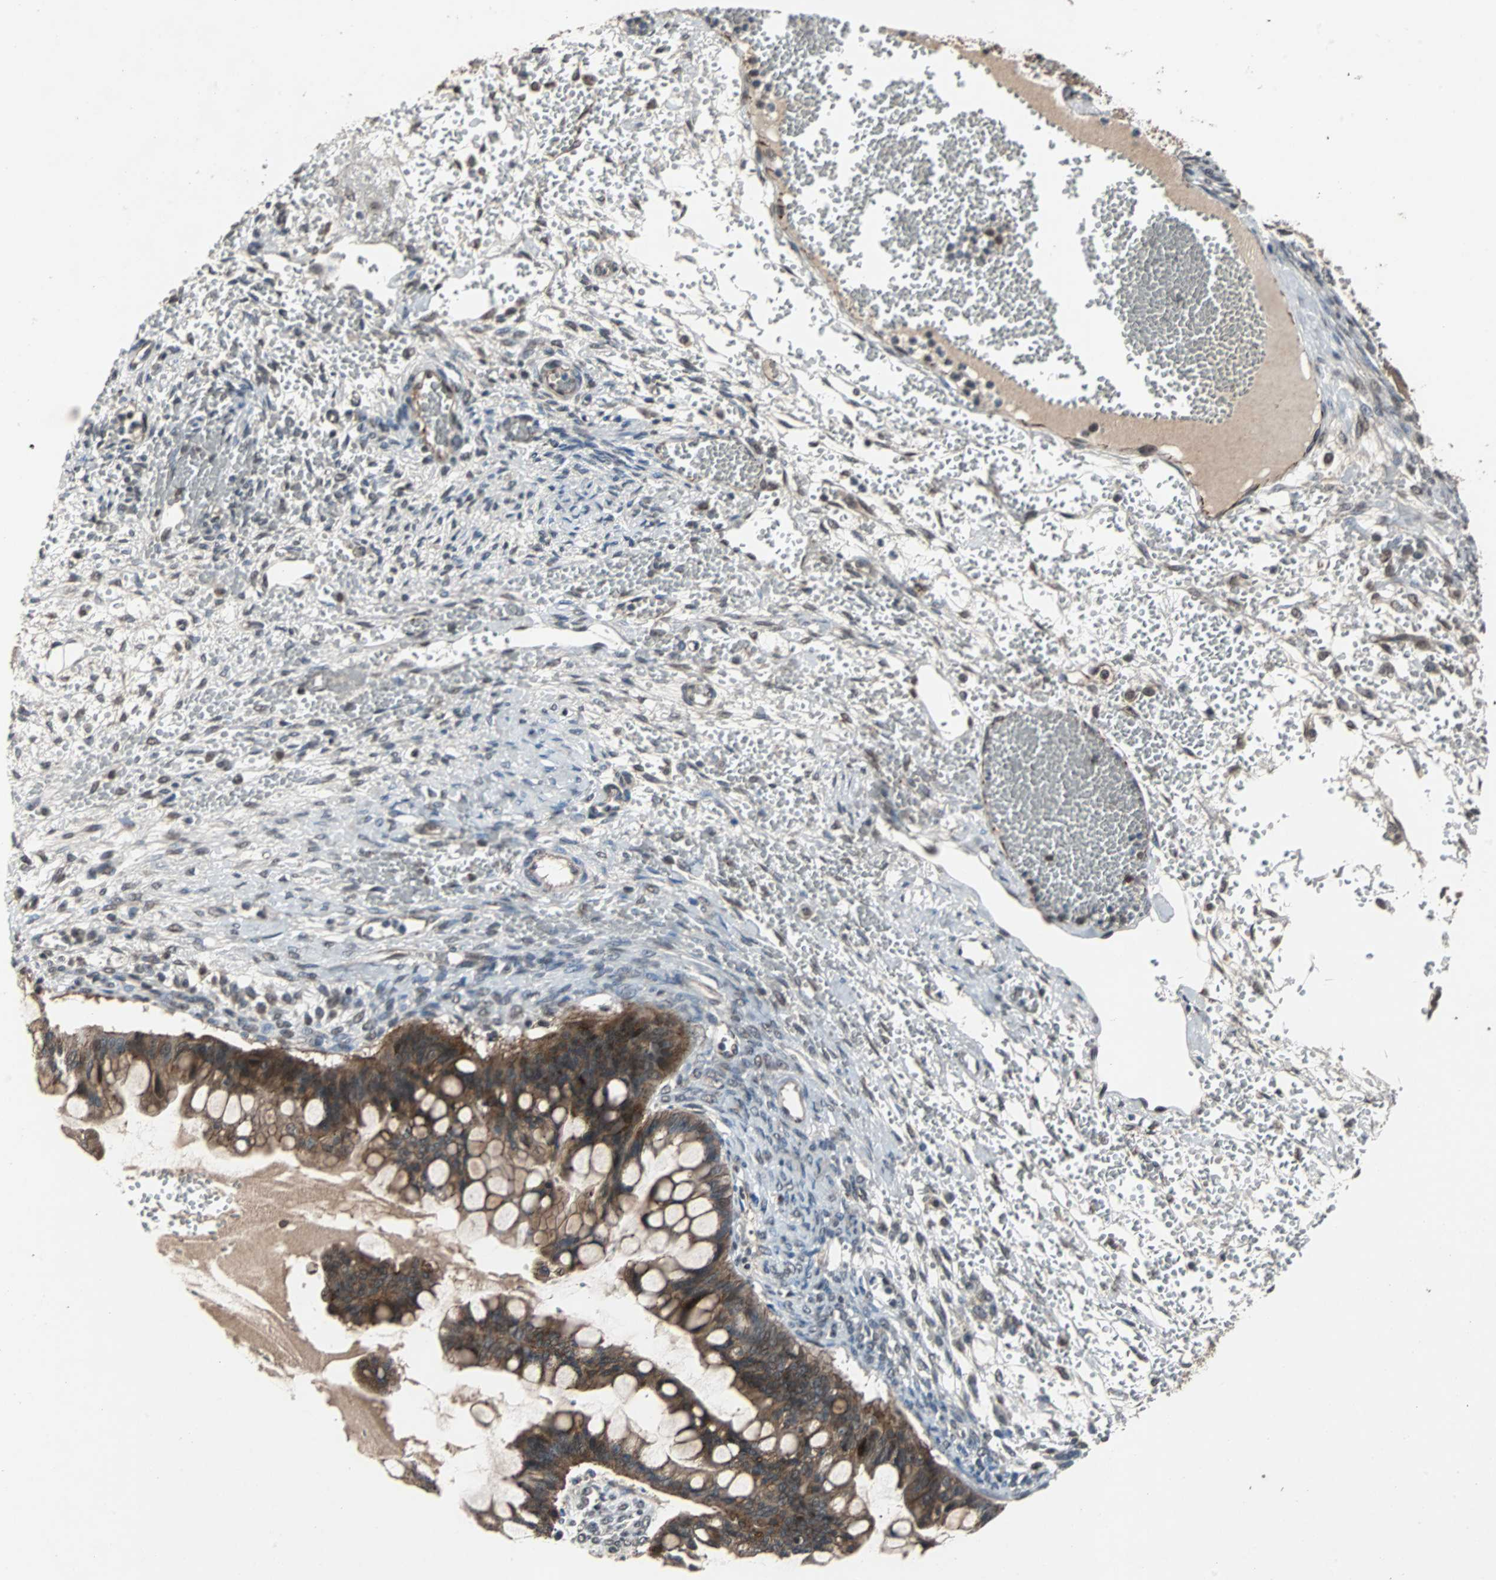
{"staining": {"intensity": "strong", "quantity": ">75%", "location": "cytoplasmic/membranous"}, "tissue": "ovarian cancer", "cell_type": "Tumor cells", "image_type": "cancer", "snomed": [{"axis": "morphology", "description": "Cystadenocarcinoma, mucinous, NOS"}, {"axis": "topography", "description": "Ovary"}], "caption": "Immunohistochemistry (IHC) of human ovarian cancer demonstrates high levels of strong cytoplasmic/membranous expression in about >75% of tumor cells. Immunohistochemistry stains the protein of interest in brown and the nuclei are stained blue.", "gene": "LSR", "patient": {"sex": "female", "age": 73}}